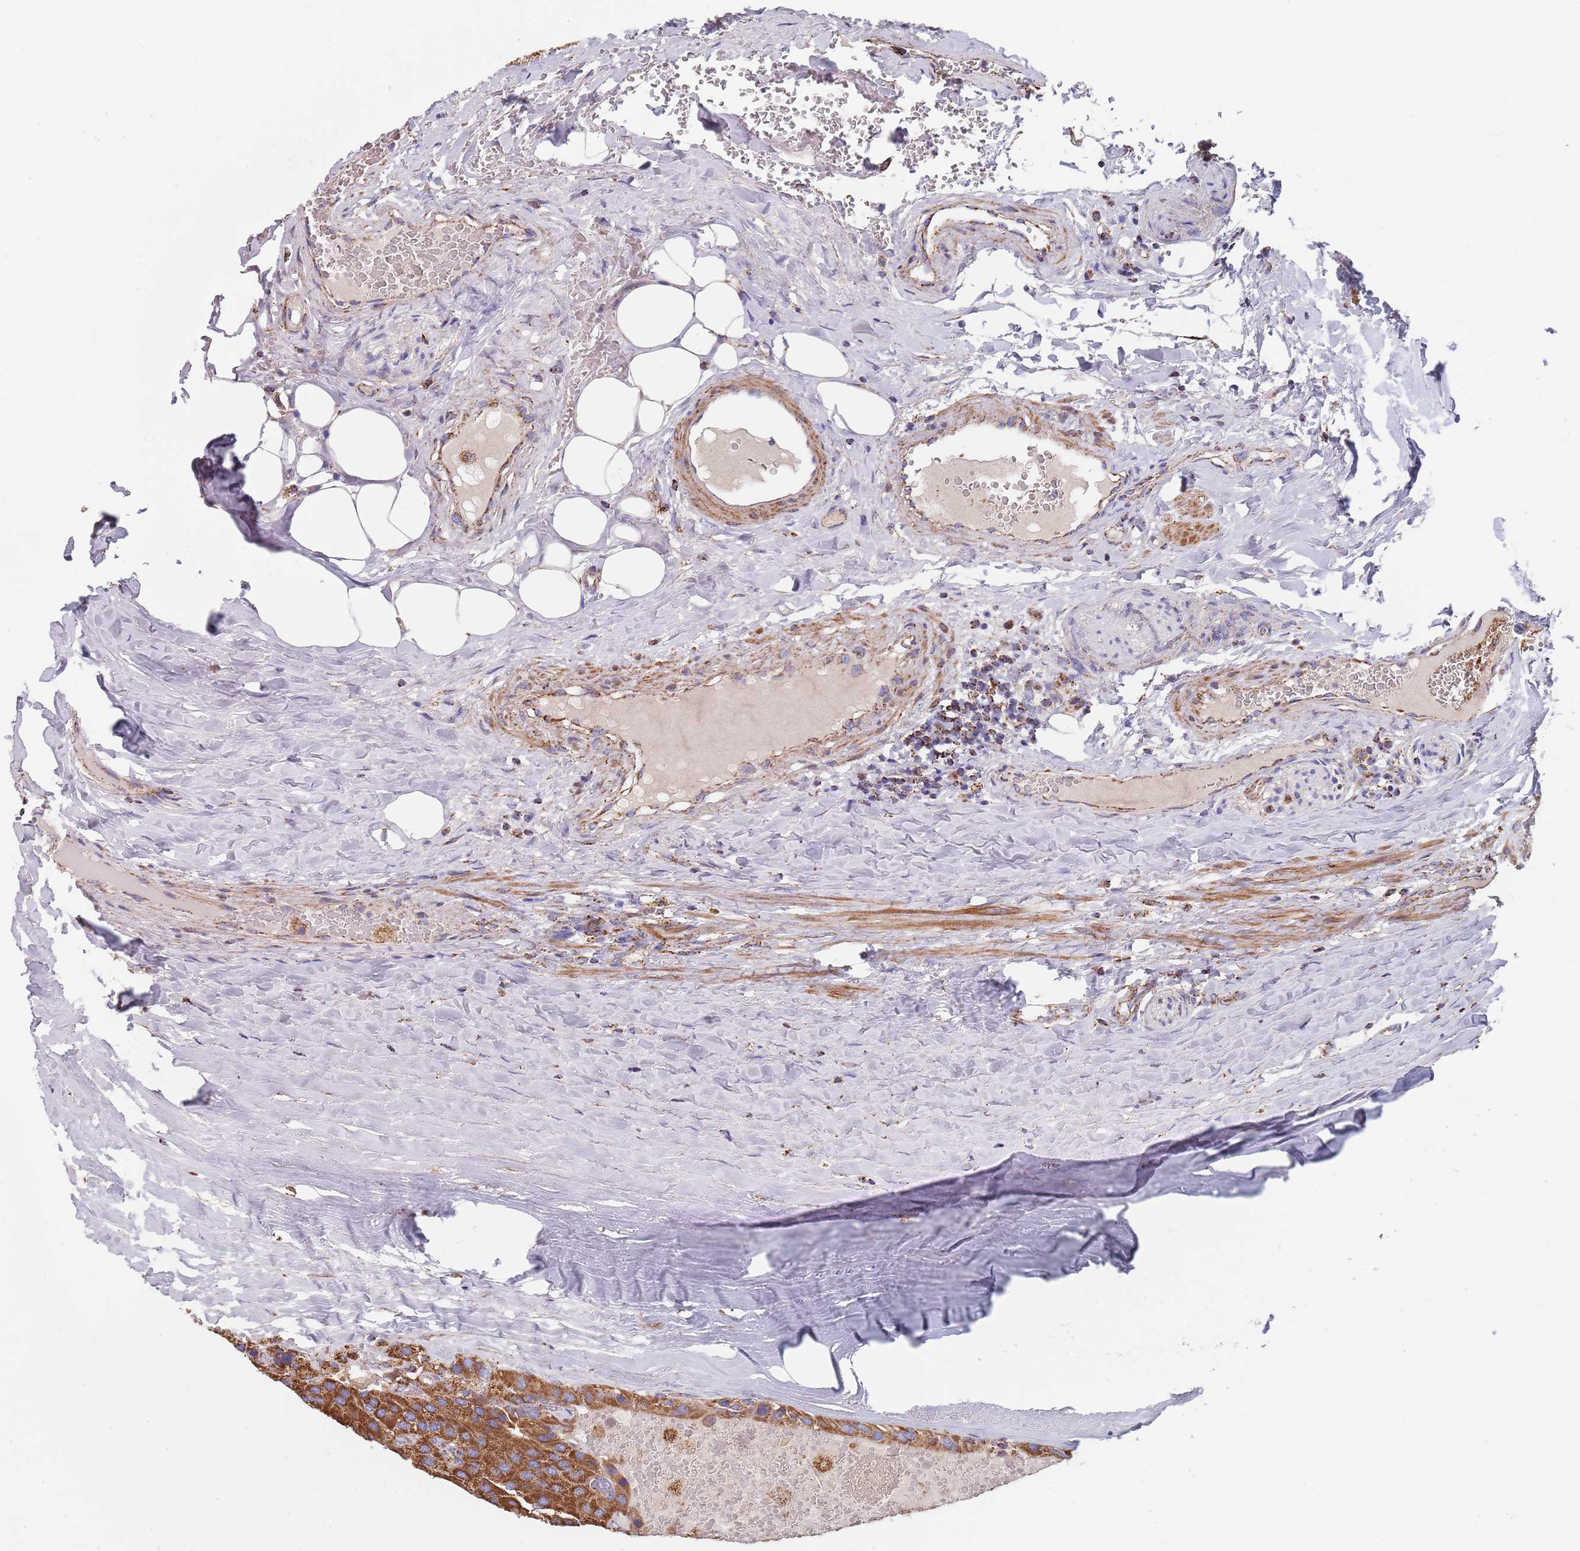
{"staining": {"intensity": "strong", "quantity": ">75%", "location": "cytoplasmic/membranous"}, "tissue": "parathyroid gland", "cell_type": "Glandular cells", "image_type": "normal", "snomed": [{"axis": "morphology", "description": "Normal tissue, NOS"}, {"axis": "morphology", "description": "Adenoma, NOS"}, {"axis": "topography", "description": "Parathyroid gland"}], "caption": "The immunohistochemical stain shows strong cytoplasmic/membranous expression in glandular cells of unremarkable parathyroid gland. The staining was performed using DAB, with brown indicating positive protein expression. Nuclei are stained blue with hematoxylin.", "gene": "PGP", "patient": {"sex": "female", "age": 86}}